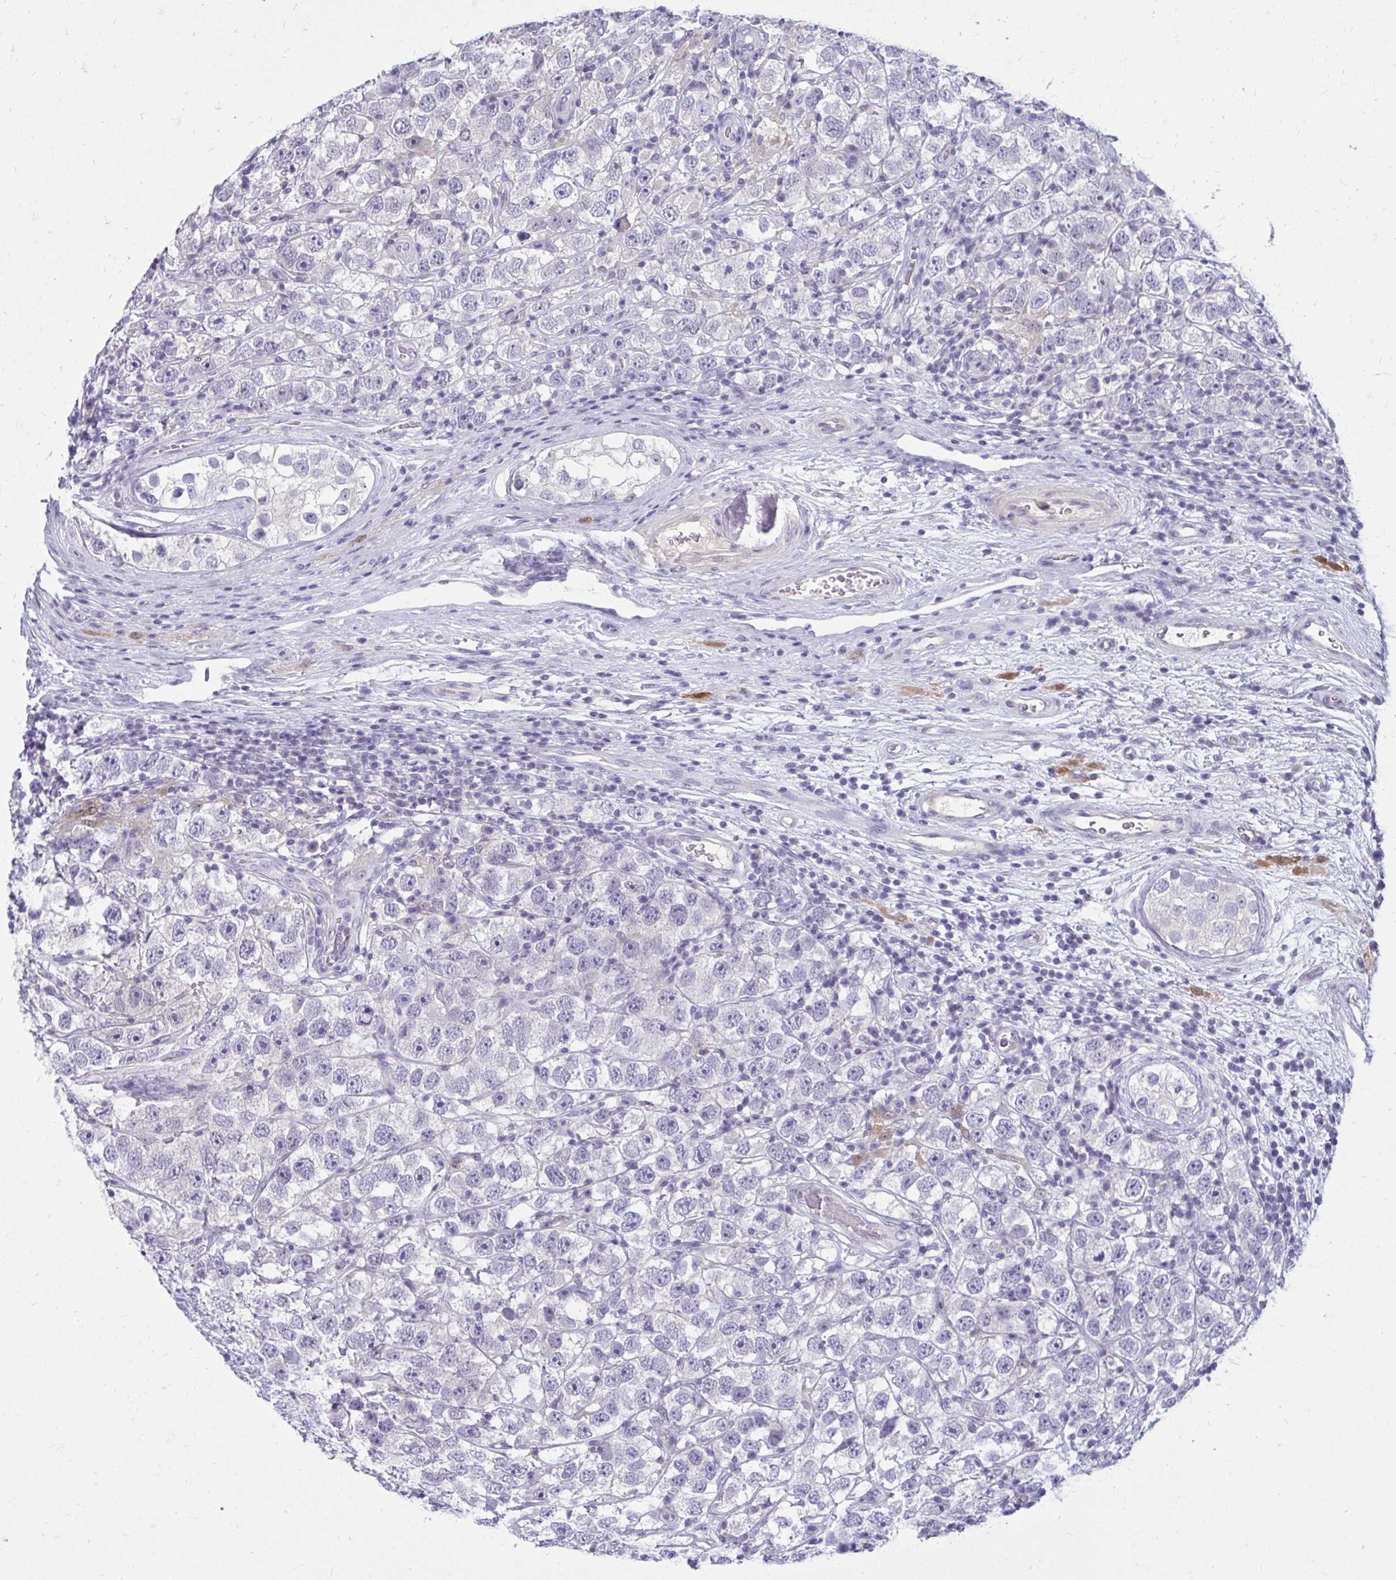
{"staining": {"intensity": "negative", "quantity": "none", "location": "none"}, "tissue": "testis cancer", "cell_type": "Tumor cells", "image_type": "cancer", "snomed": [{"axis": "morphology", "description": "Seminoma, NOS"}, {"axis": "topography", "description": "Testis"}], "caption": "DAB immunohistochemical staining of seminoma (testis) shows no significant positivity in tumor cells.", "gene": "FABP3", "patient": {"sex": "male", "age": 26}}